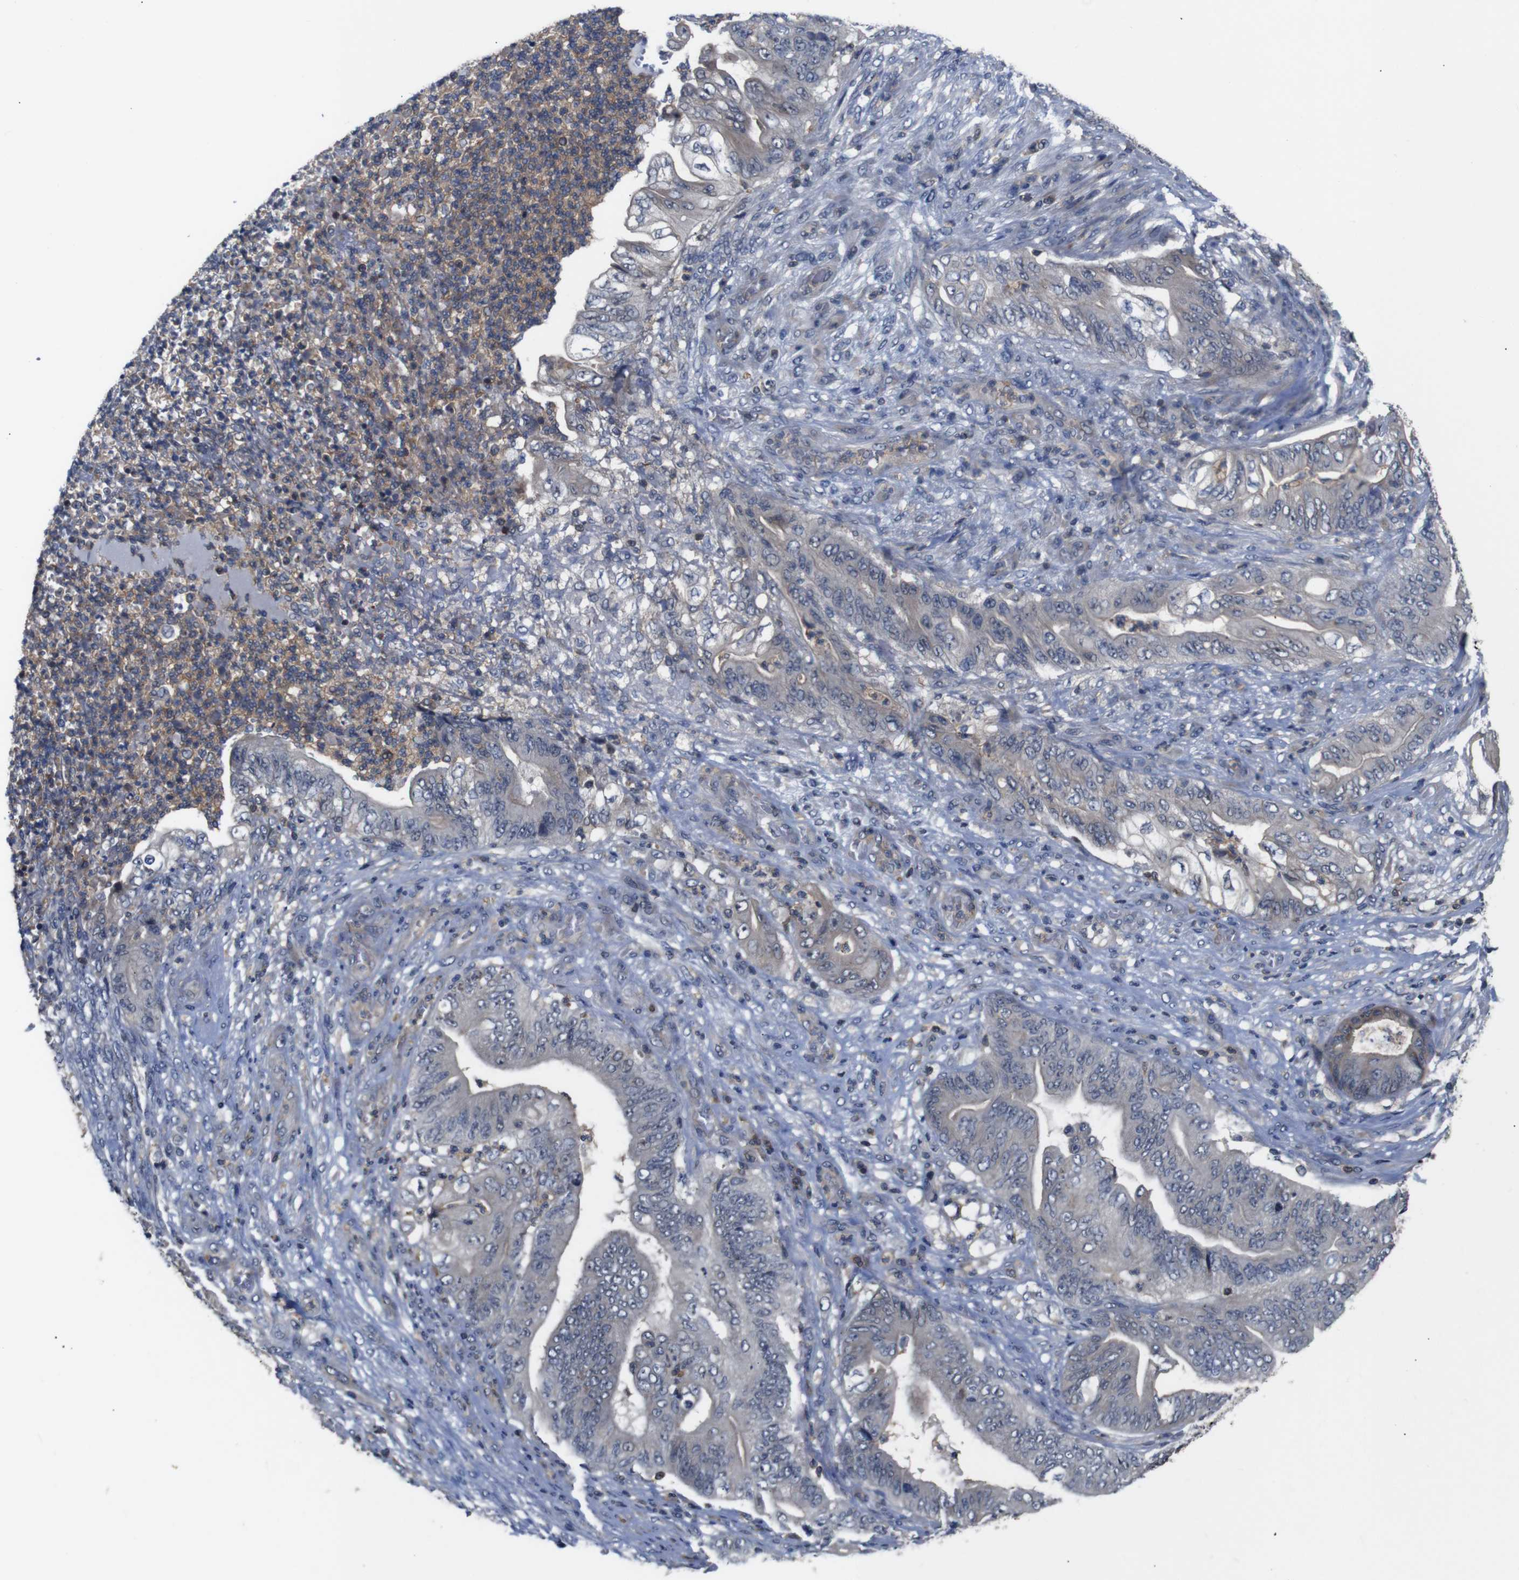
{"staining": {"intensity": "weak", "quantity": "<25%", "location": "cytoplasmic/membranous"}, "tissue": "stomach cancer", "cell_type": "Tumor cells", "image_type": "cancer", "snomed": [{"axis": "morphology", "description": "Adenocarcinoma, NOS"}, {"axis": "topography", "description": "Stomach"}], "caption": "Adenocarcinoma (stomach) stained for a protein using IHC shows no positivity tumor cells.", "gene": "BRWD3", "patient": {"sex": "female", "age": 73}}